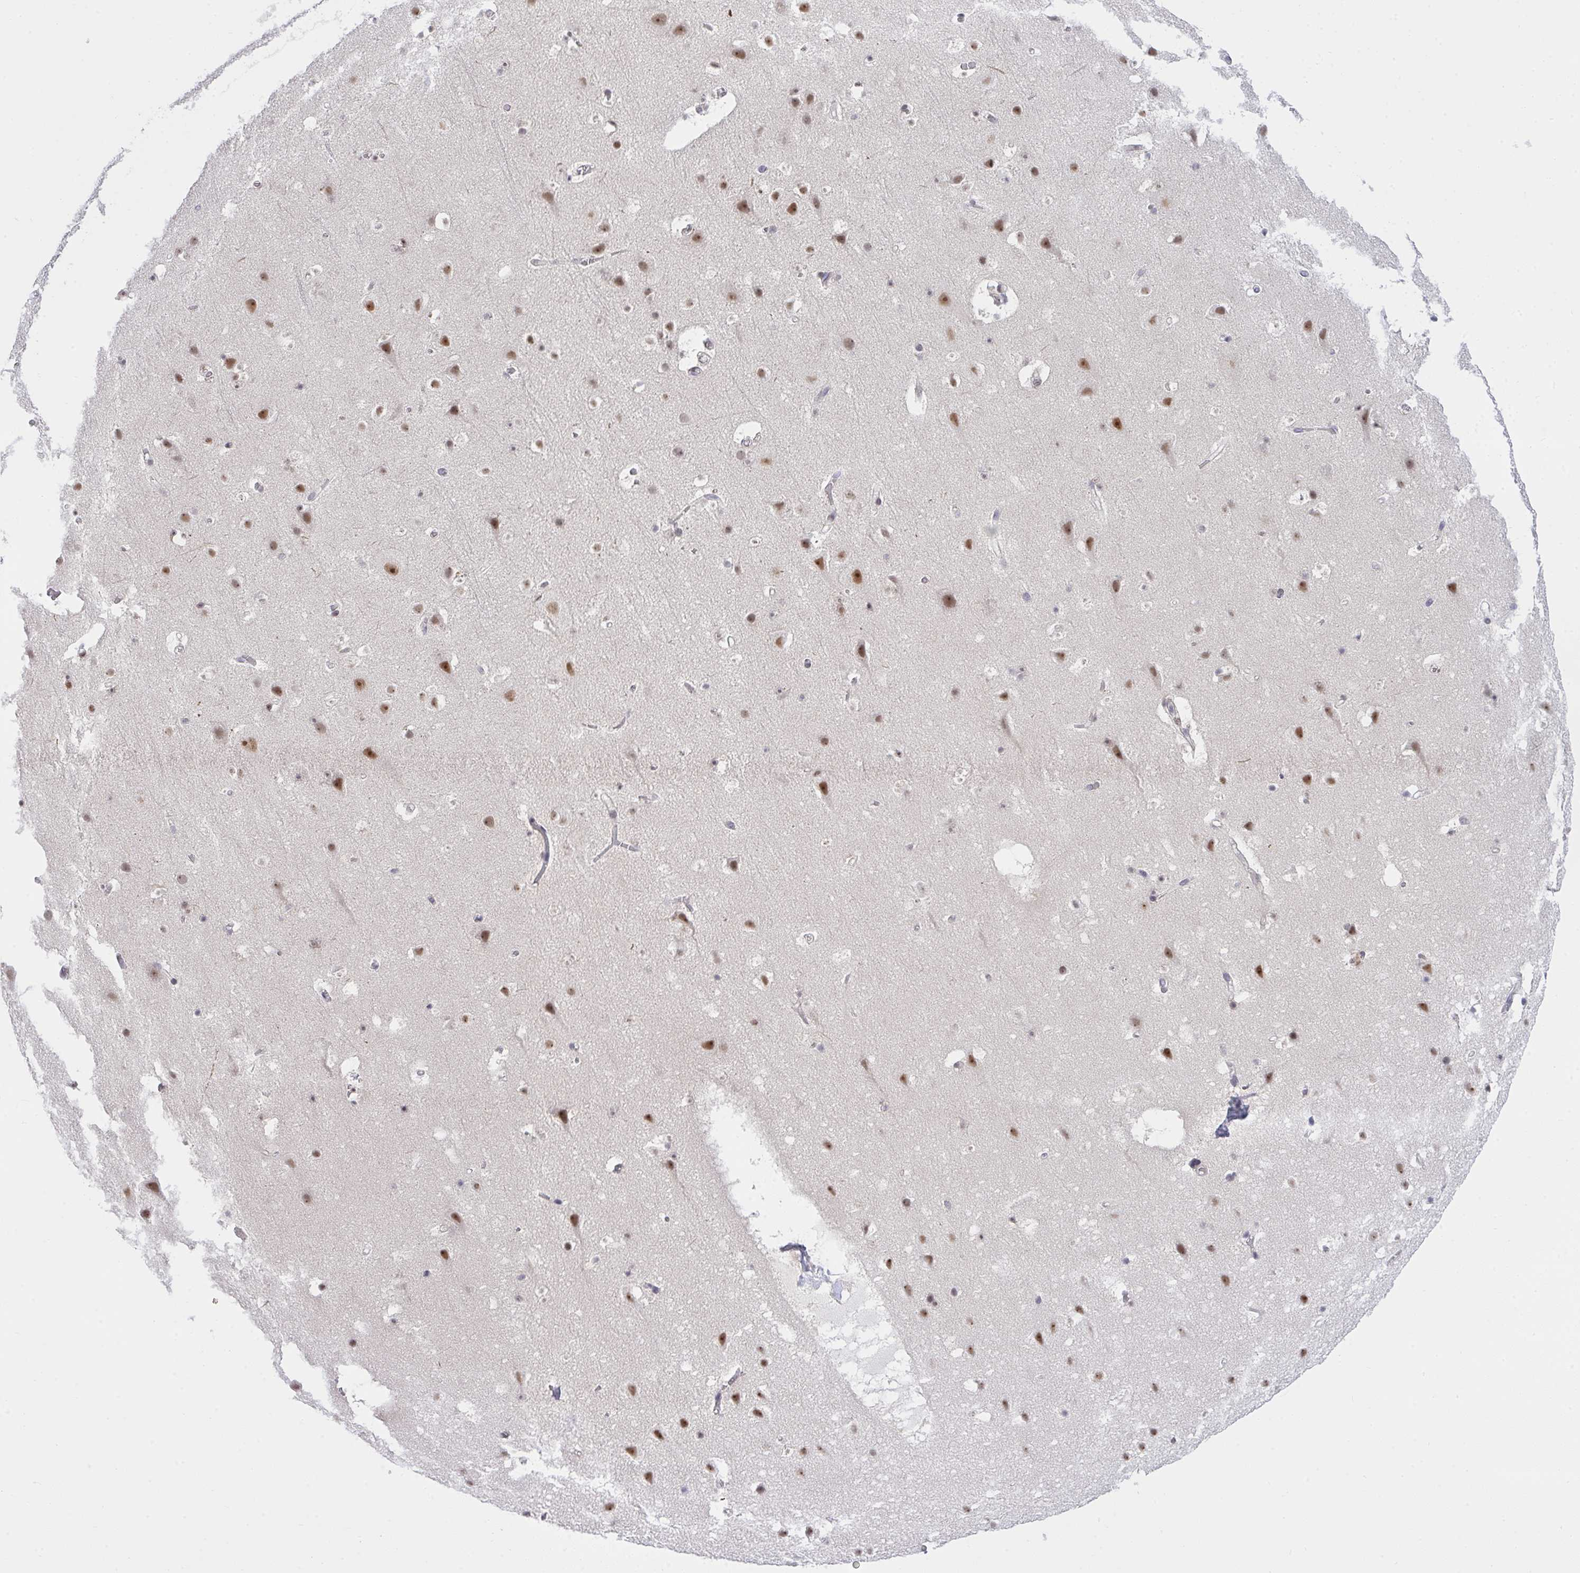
{"staining": {"intensity": "negative", "quantity": "none", "location": "none"}, "tissue": "cerebral cortex", "cell_type": "Endothelial cells", "image_type": "normal", "snomed": [{"axis": "morphology", "description": "Normal tissue, NOS"}, {"axis": "topography", "description": "Cerebral cortex"}], "caption": "Cerebral cortex stained for a protein using immunohistochemistry demonstrates no staining endothelial cells.", "gene": "RFC4", "patient": {"sex": "female", "age": 42}}